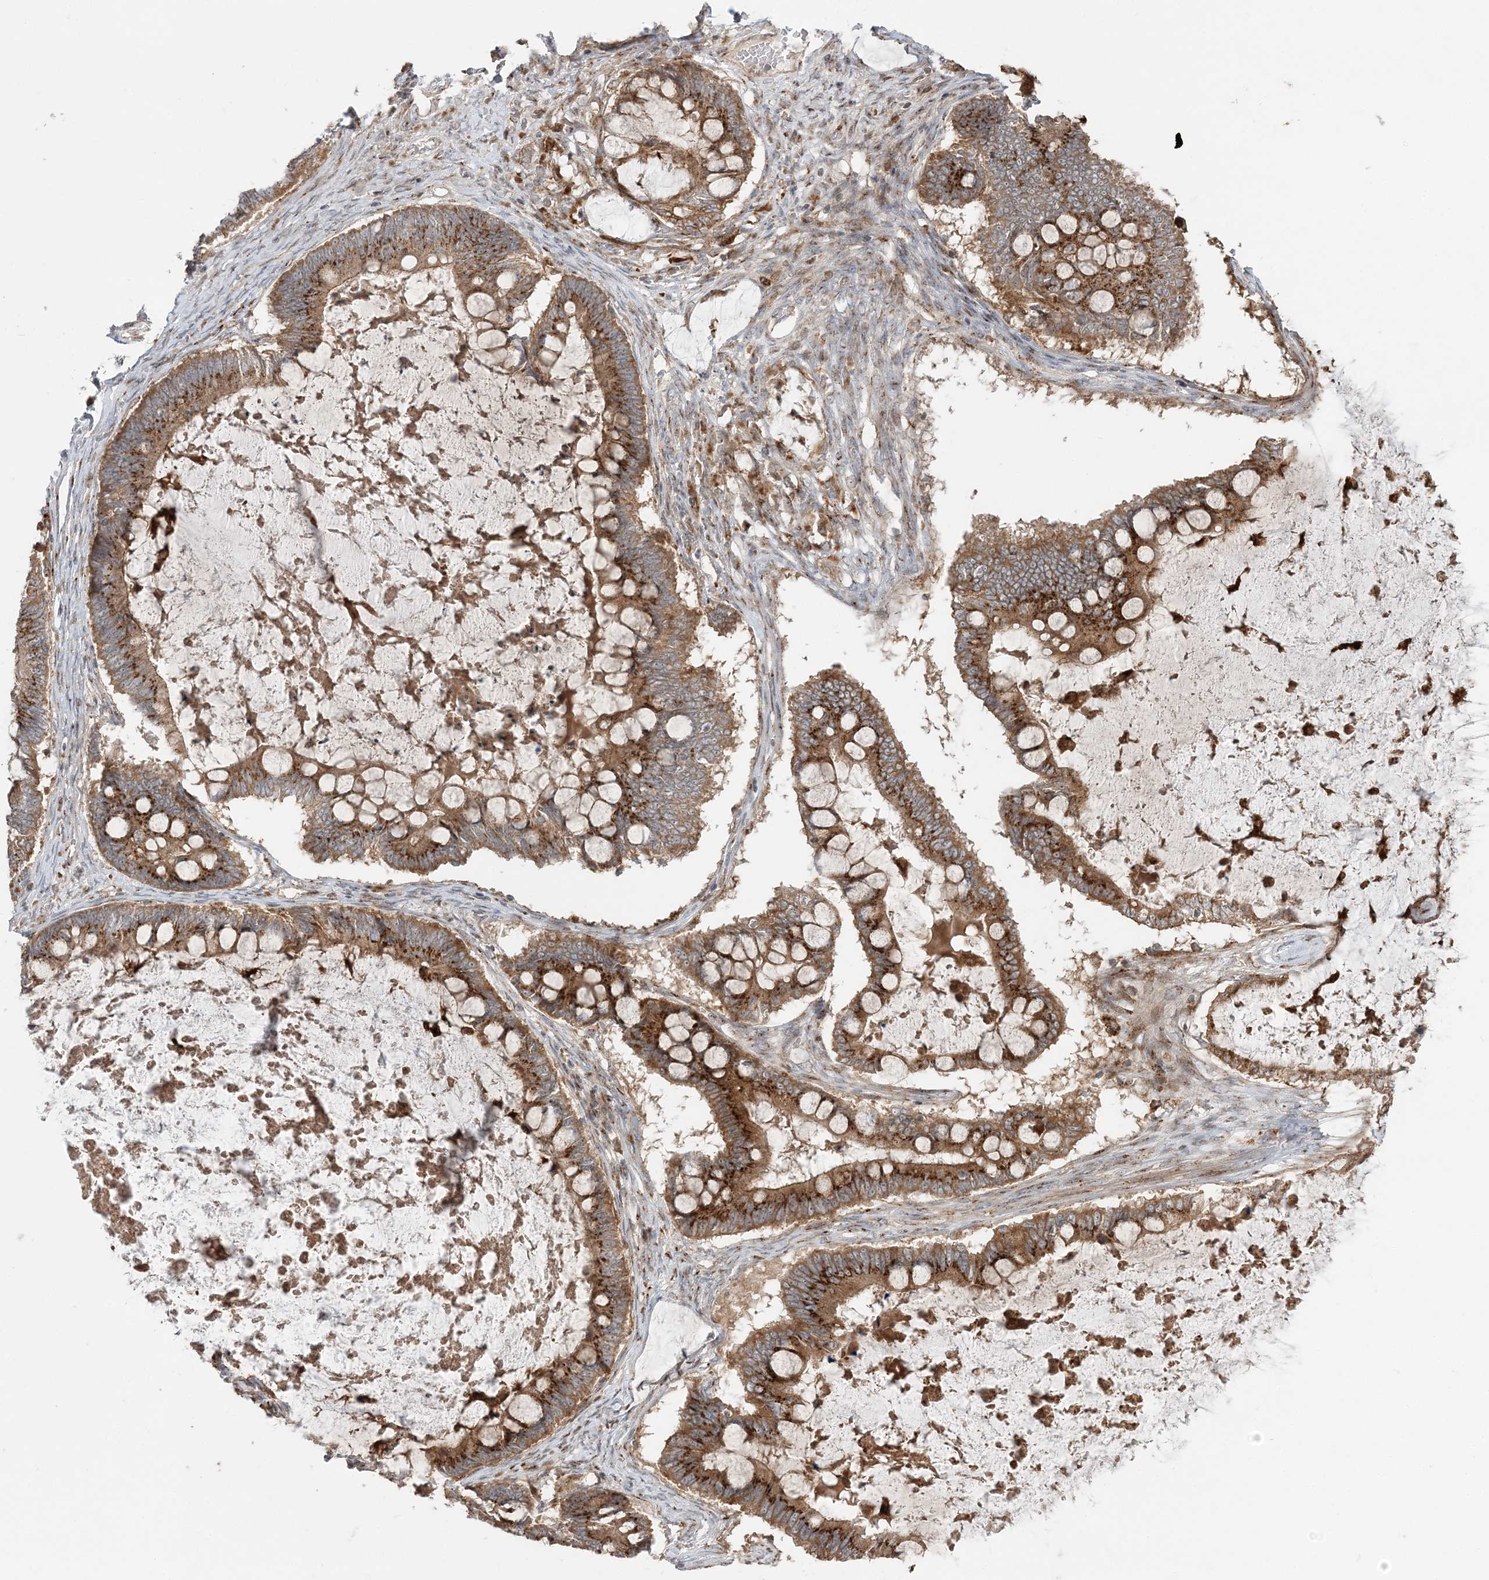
{"staining": {"intensity": "moderate", "quantity": ">75%", "location": "cytoplasmic/membranous"}, "tissue": "ovarian cancer", "cell_type": "Tumor cells", "image_type": "cancer", "snomed": [{"axis": "morphology", "description": "Cystadenocarcinoma, mucinous, NOS"}, {"axis": "topography", "description": "Ovary"}], "caption": "This image exhibits mucinous cystadenocarcinoma (ovarian) stained with IHC to label a protein in brown. The cytoplasmic/membranous of tumor cells show moderate positivity for the protein. Nuclei are counter-stained blue.", "gene": "ABCC3", "patient": {"sex": "female", "age": 61}}